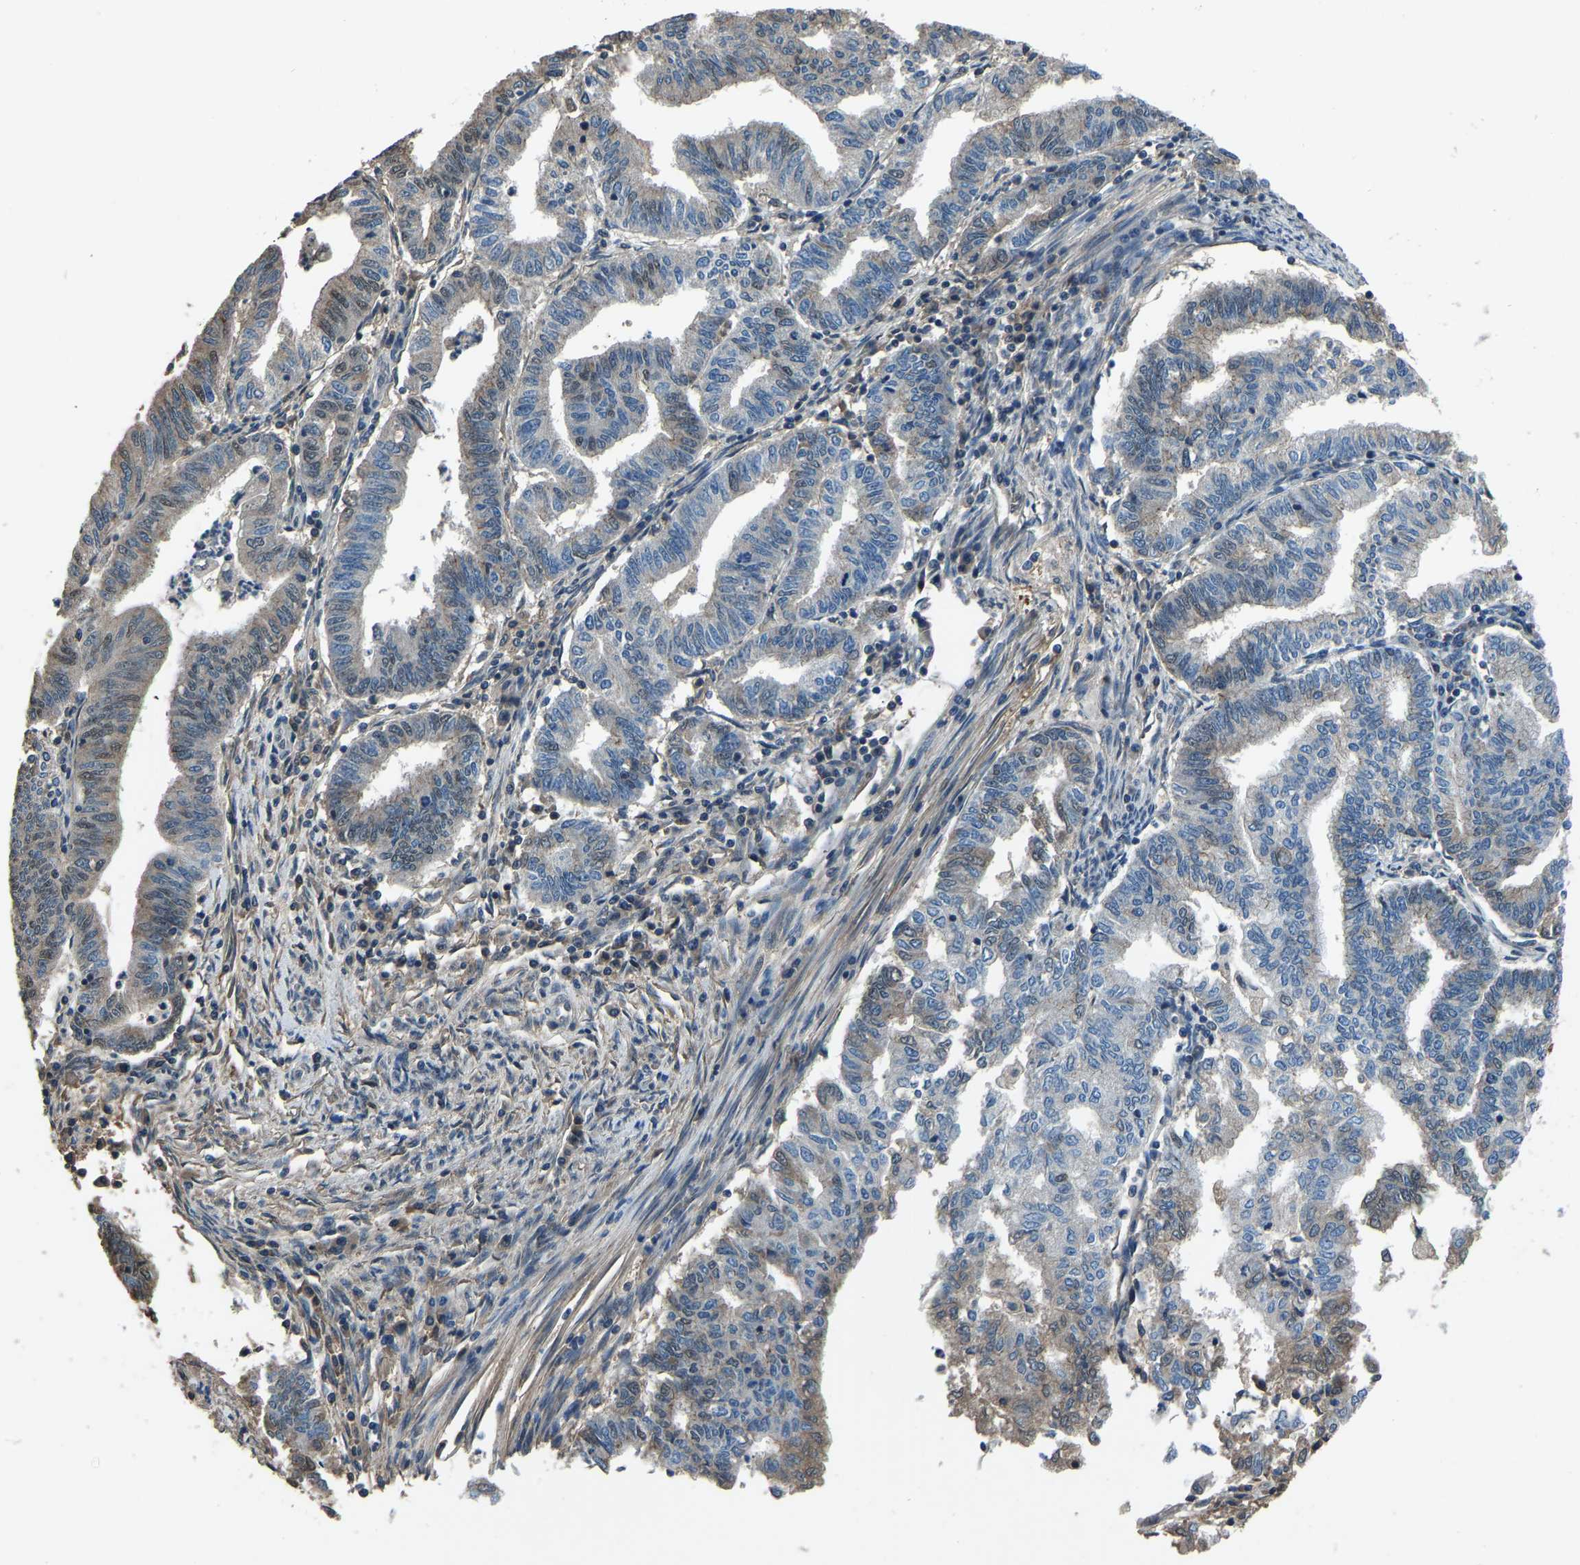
{"staining": {"intensity": "moderate", "quantity": "<25%", "location": "cytoplasmic/membranous"}, "tissue": "endometrial cancer", "cell_type": "Tumor cells", "image_type": "cancer", "snomed": [{"axis": "morphology", "description": "Polyp, NOS"}, {"axis": "morphology", "description": "Adenocarcinoma, NOS"}, {"axis": "morphology", "description": "Adenoma, NOS"}, {"axis": "topography", "description": "Endometrium"}], "caption": "Immunohistochemistry (IHC) (DAB) staining of human endometrial adenocarcinoma shows moderate cytoplasmic/membranous protein expression in about <25% of tumor cells.", "gene": "TOX4", "patient": {"sex": "female", "age": 79}}